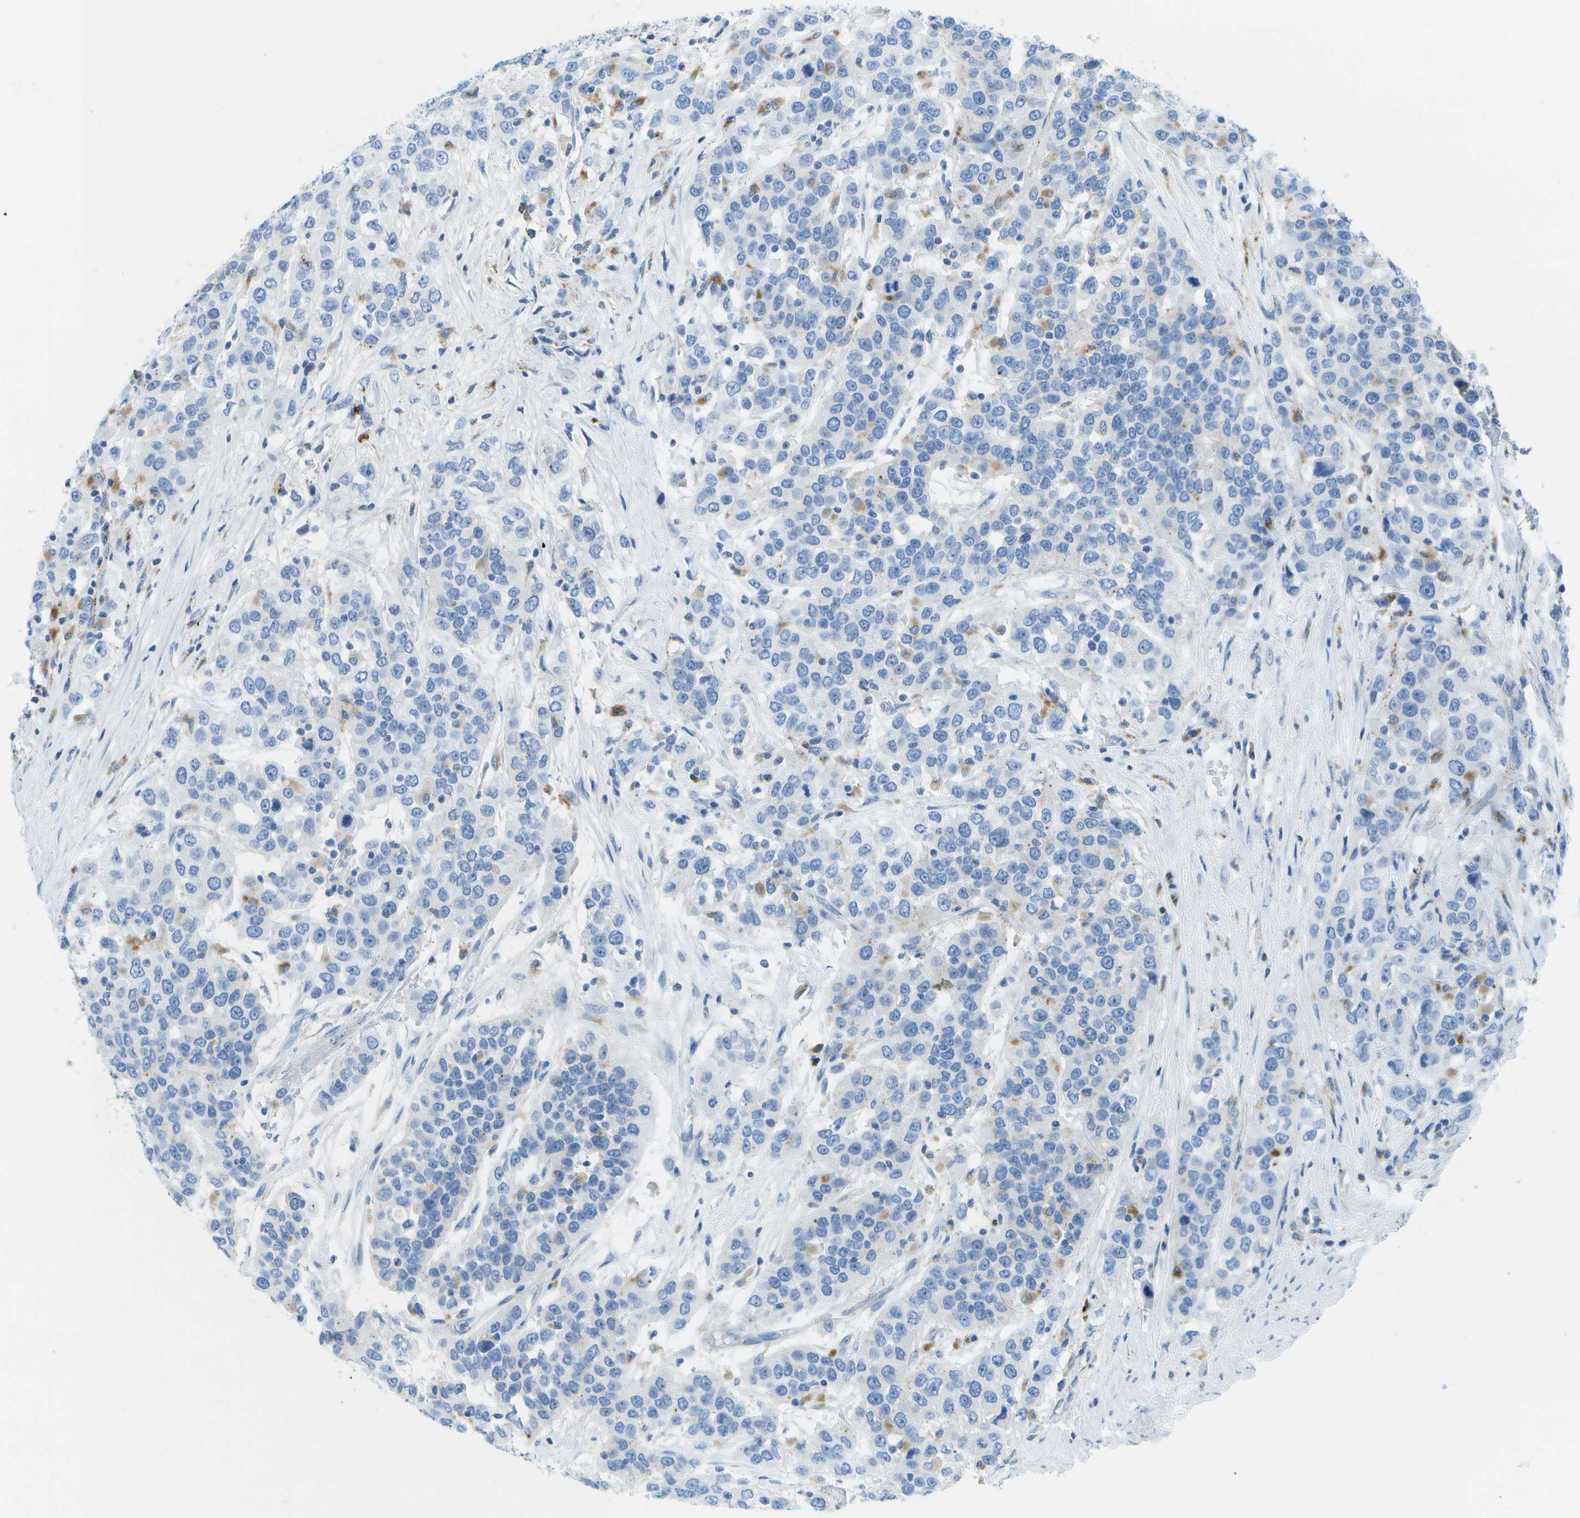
{"staining": {"intensity": "negative", "quantity": "none", "location": "none"}, "tissue": "urothelial cancer", "cell_type": "Tumor cells", "image_type": "cancer", "snomed": [{"axis": "morphology", "description": "Urothelial carcinoma, High grade"}, {"axis": "topography", "description": "Urinary bladder"}], "caption": "Immunohistochemistry of urothelial cancer exhibits no expression in tumor cells.", "gene": "PRCP", "patient": {"sex": "female", "age": 80}}